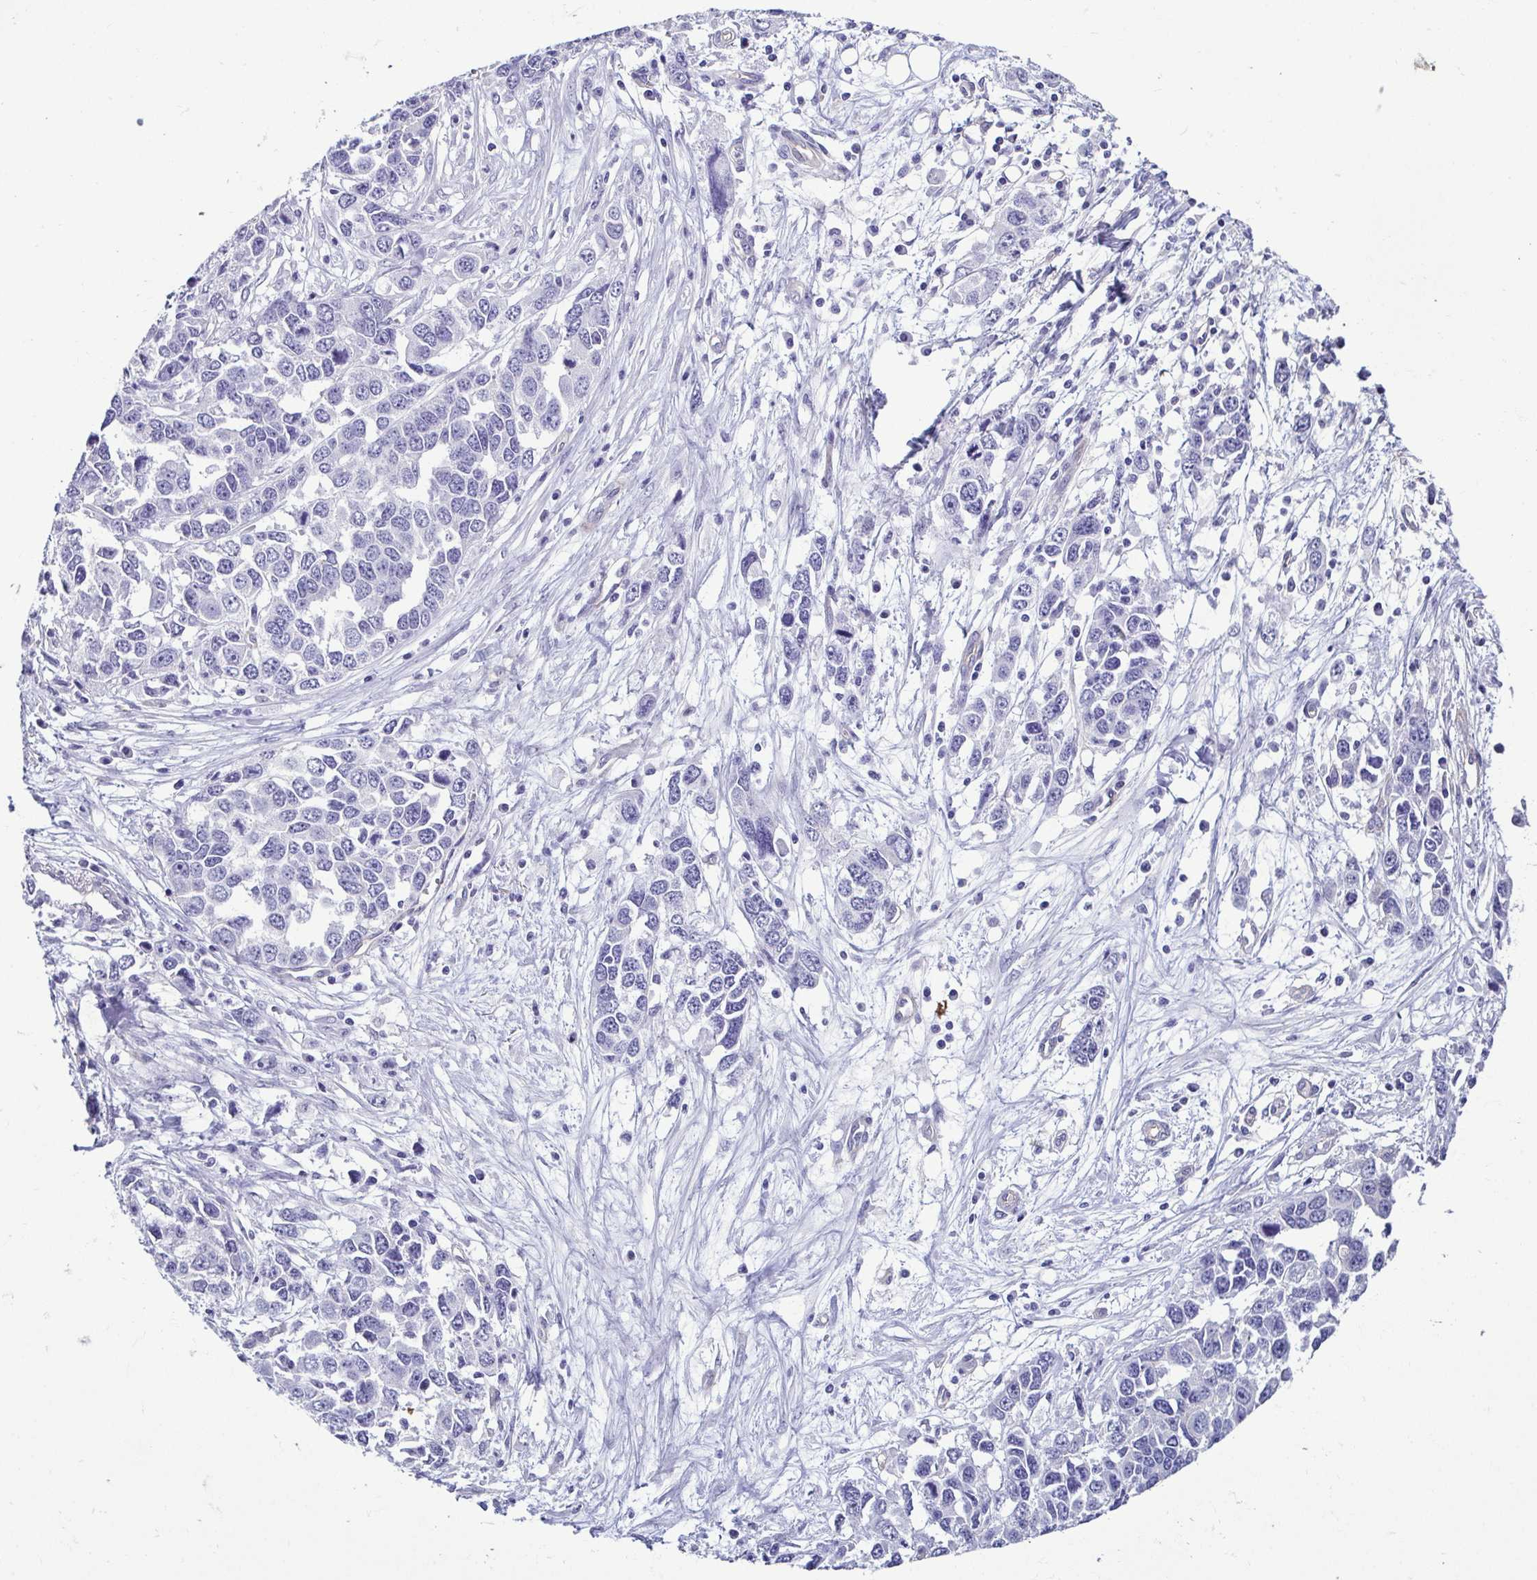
{"staining": {"intensity": "negative", "quantity": "none", "location": "none"}, "tissue": "ovarian cancer", "cell_type": "Tumor cells", "image_type": "cancer", "snomed": [{"axis": "morphology", "description": "Cystadenocarcinoma, serous, NOS"}, {"axis": "topography", "description": "Ovary"}], "caption": "Ovarian cancer (serous cystadenocarcinoma) was stained to show a protein in brown. There is no significant staining in tumor cells.", "gene": "CASP14", "patient": {"sex": "female", "age": 76}}